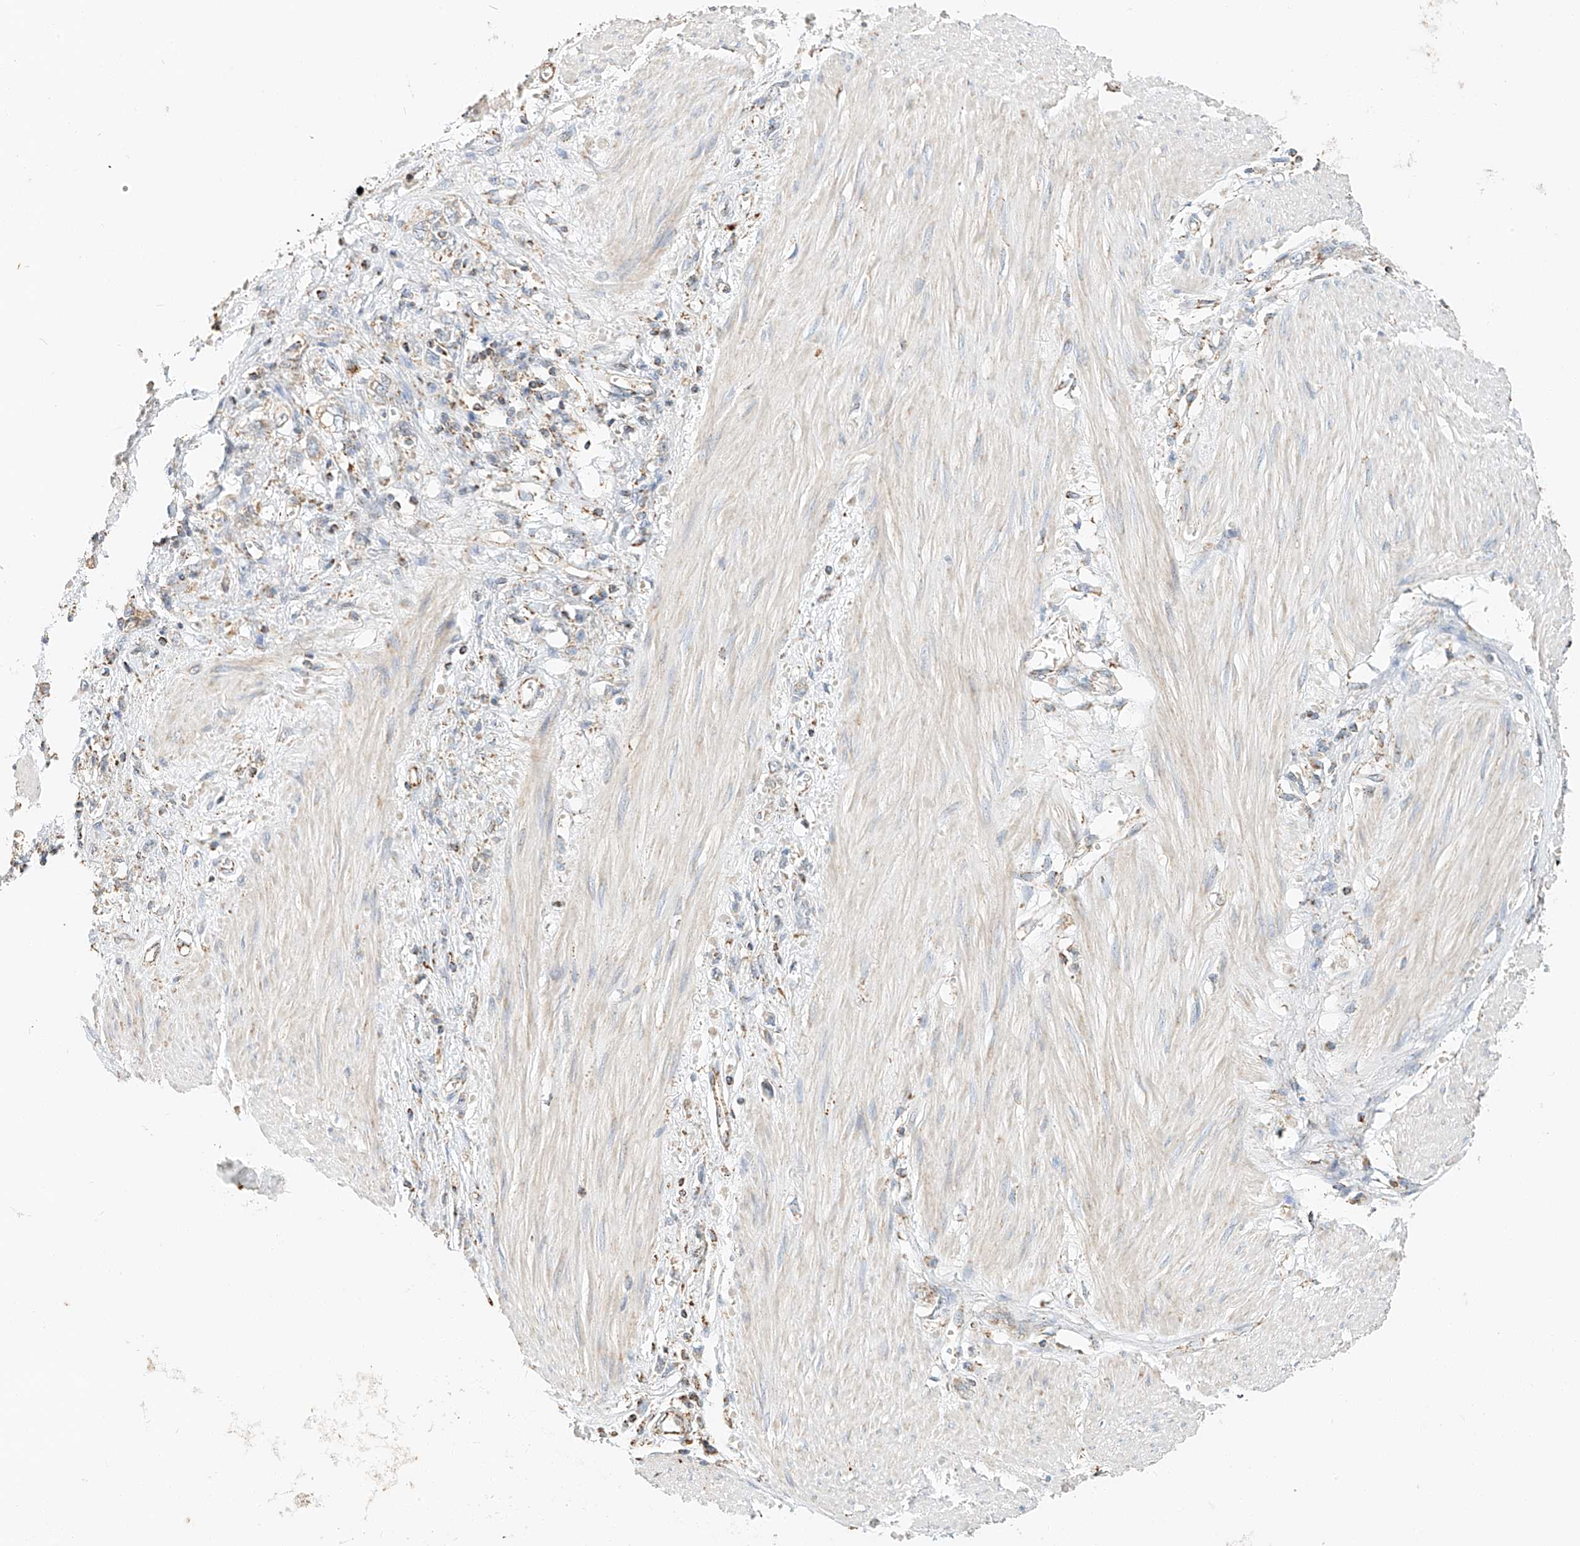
{"staining": {"intensity": "negative", "quantity": "none", "location": "none"}, "tissue": "stomach cancer", "cell_type": "Tumor cells", "image_type": "cancer", "snomed": [{"axis": "morphology", "description": "Adenocarcinoma, NOS"}, {"axis": "topography", "description": "Stomach"}], "caption": "The photomicrograph exhibits no staining of tumor cells in adenocarcinoma (stomach).", "gene": "YIPF7", "patient": {"sex": "female", "age": 76}}